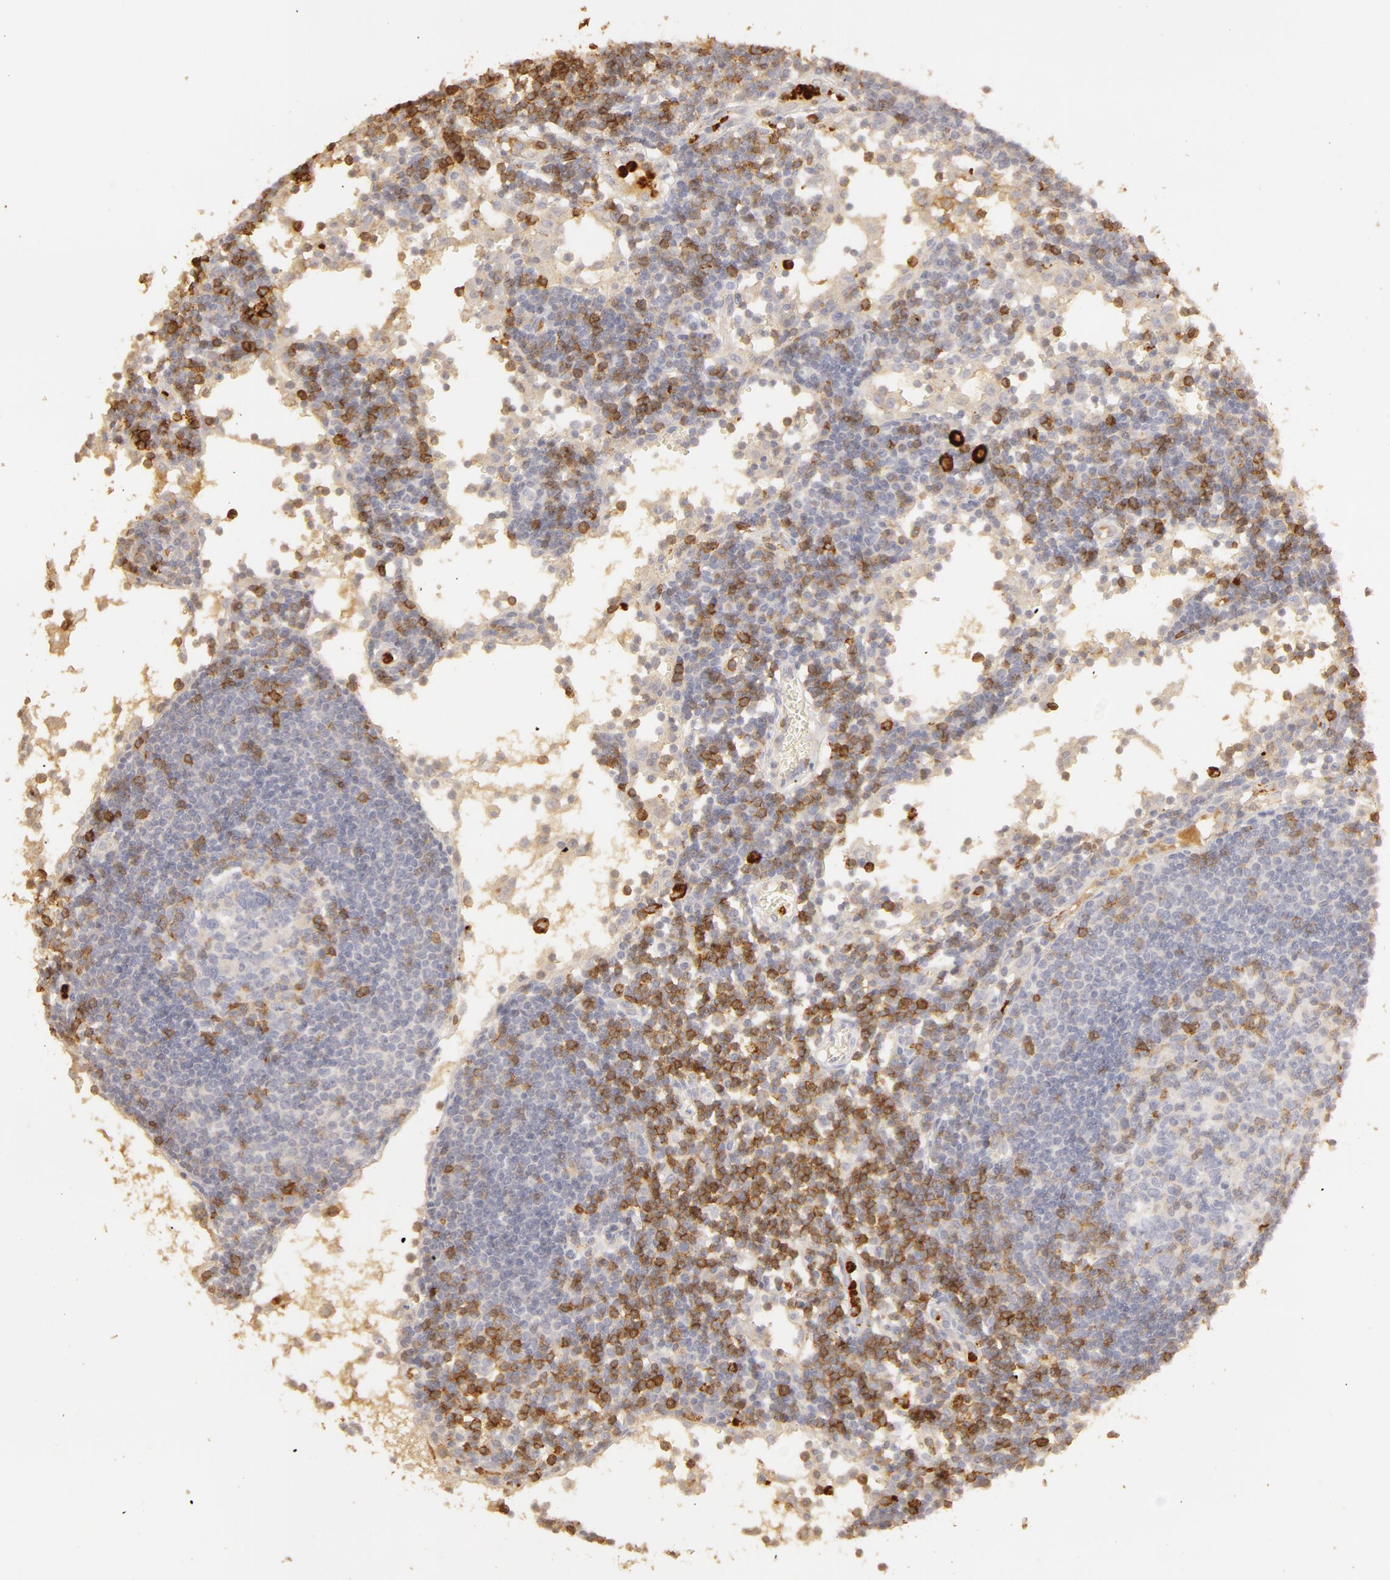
{"staining": {"intensity": "weak", "quantity": "<25%", "location": "cytoplasmic/membranous"}, "tissue": "lymph node", "cell_type": "Germinal center cells", "image_type": "normal", "snomed": [{"axis": "morphology", "description": "Normal tissue, NOS"}, {"axis": "topography", "description": "Lymph node"}], "caption": "High power microscopy micrograph of an IHC image of benign lymph node, revealing no significant positivity in germinal center cells. (DAB (3,3'-diaminobenzidine) immunohistochemistry (IHC) visualized using brightfield microscopy, high magnification).", "gene": "C1R", "patient": {"sex": "female", "age": 55}}